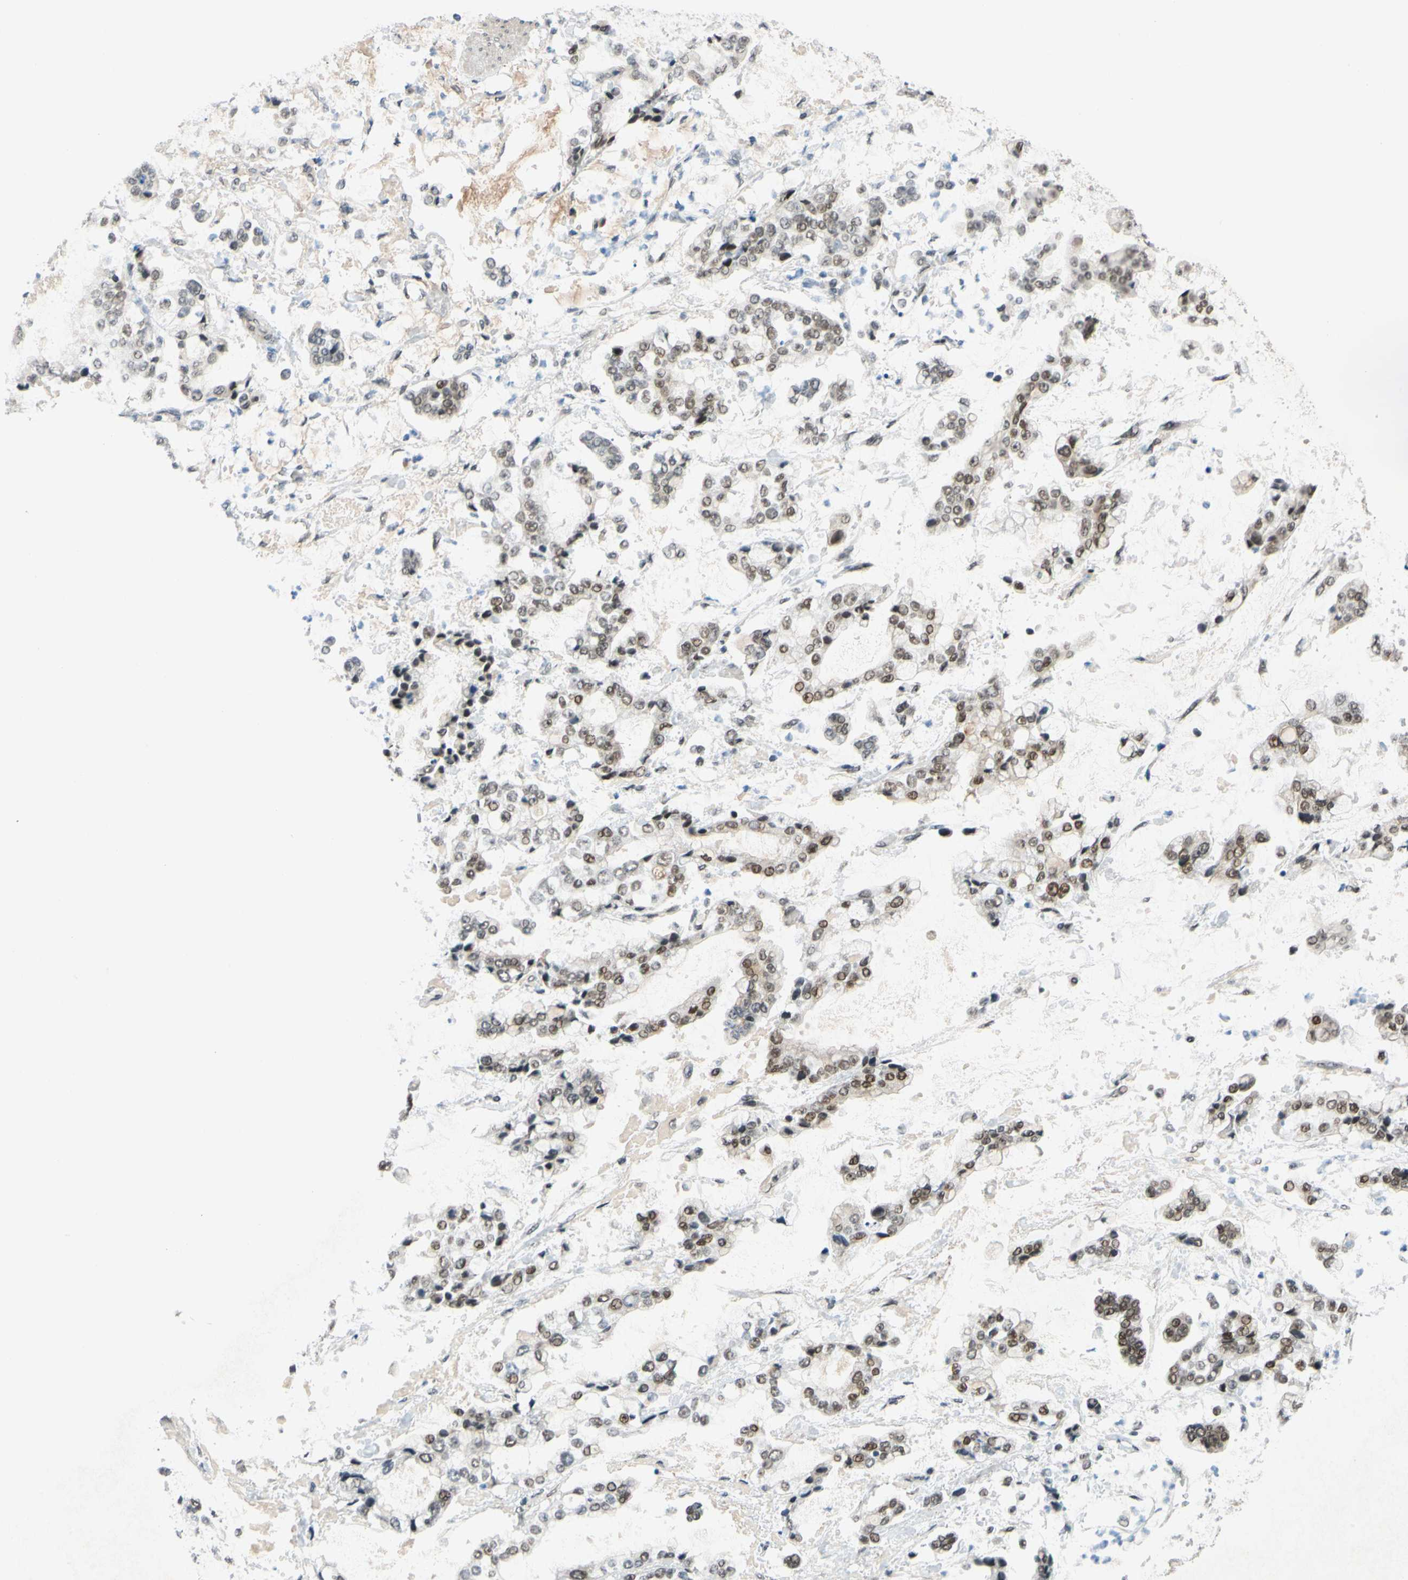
{"staining": {"intensity": "moderate", "quantity": ">75%", "location": "cytoplasmic/membranous,nuclear"}, "tissue": "stomach cancer", "cell_type": "Tumor cells", "image_type": "cancer", "snomed": [{"axis": "morphology", "description": "Normal tissue, NOS"}, {"axis": "morphology", "description": "Adenocarcinoma, NOS"}, {"axis": "topography", "description": "Stomach, upper"}, {"axis": "topography", "description": "Stomach"}], "caption": "Immunohistochemistry (IHC) image of stomach cancer stained for a protein (brown), which shows medium levels of moderate cytoplasmic/membranous and nuclear expression in about >75% of tumor cells.", "gene": "POGZ", "patient": {"sex": "male", "age": 76}}